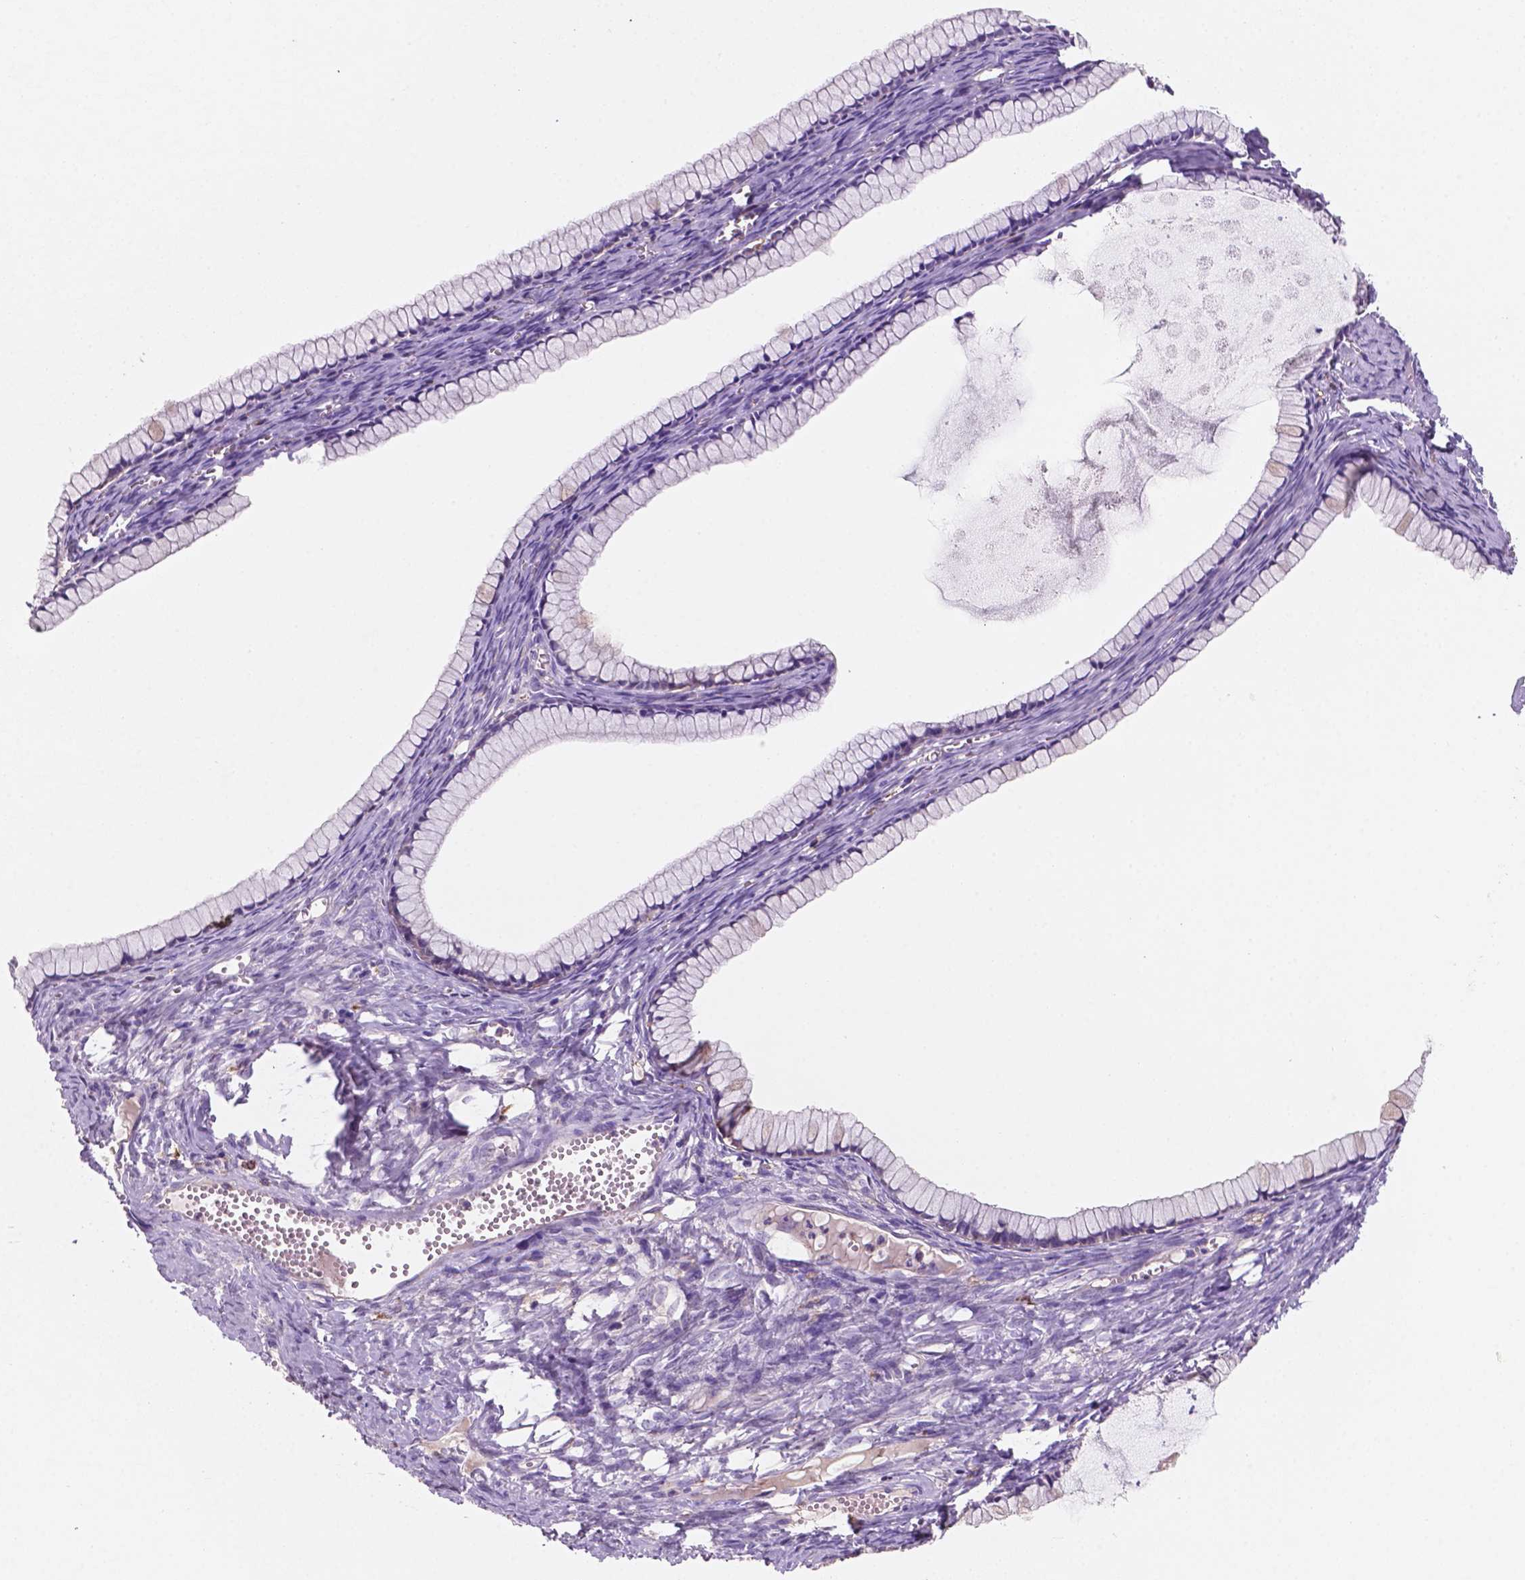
{"staining": {"intensity": "negative", "quantity": "none", "location": "none"}, "tissue": "ovarian cancer", "cell_type": "Tumor cells", "image_type": "cancer", "snomed": [{"axis": "morphology", "description": "Cystadenocarcinoma, mucinous, NOS"}, {"axis": "topography", "description": "Ovary"}], "caption": "The micrograph demonstrates no staining of tumor cells in ovarian cancer. (Stains: DAB (3,3'-diaminobenzidine) immunohistochemistry (IHC) with hematoxylin counter stain, Microscopy: brightfield microscopy at high magnification).", "gene": "MKRN2OS", "patient": {"sex": "female", "age": 41}}